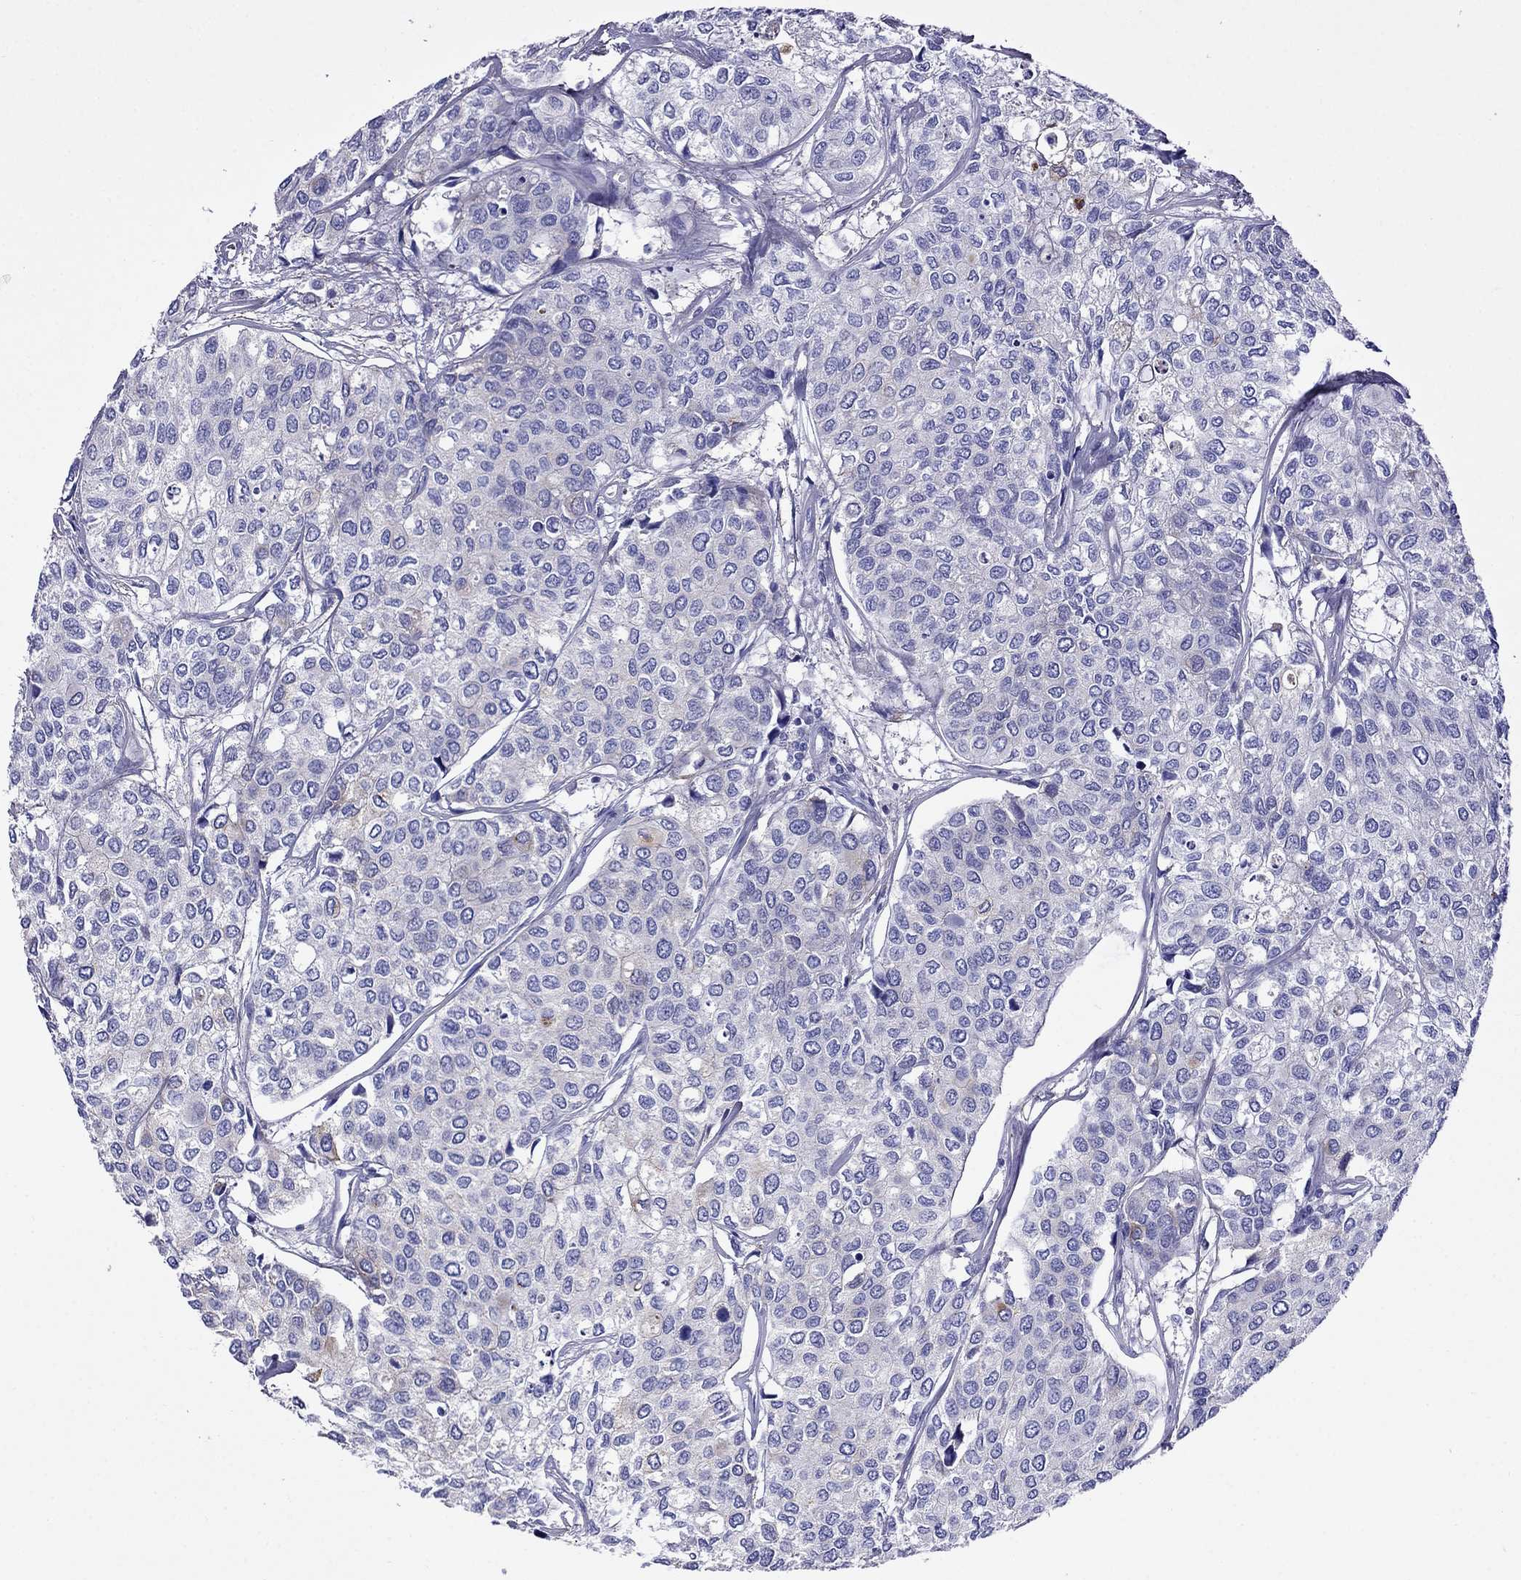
{"staining": {"intensity": "negative", "quantity": "none", "location": "none"}, "tissue": "urothelial cancer", "cell_type": "Tumor cells", "image_type": "cancer", "snomed": [{"axis": "morphology", "description": "Urothelial carcinoma, High grade"}, {"axis": "topography", "description": "Urinary bladder"}], "caption": "A photomicrograph of high-grade urothelial carcinoma stained for a protein reveals no brown staining in tumor cells. The staining is performed using DAB brown chromogen with nuclei counter-stained in using hematoxylin.", "gene": "SCG2", "patient": {"sex": "male", "age": 73}}